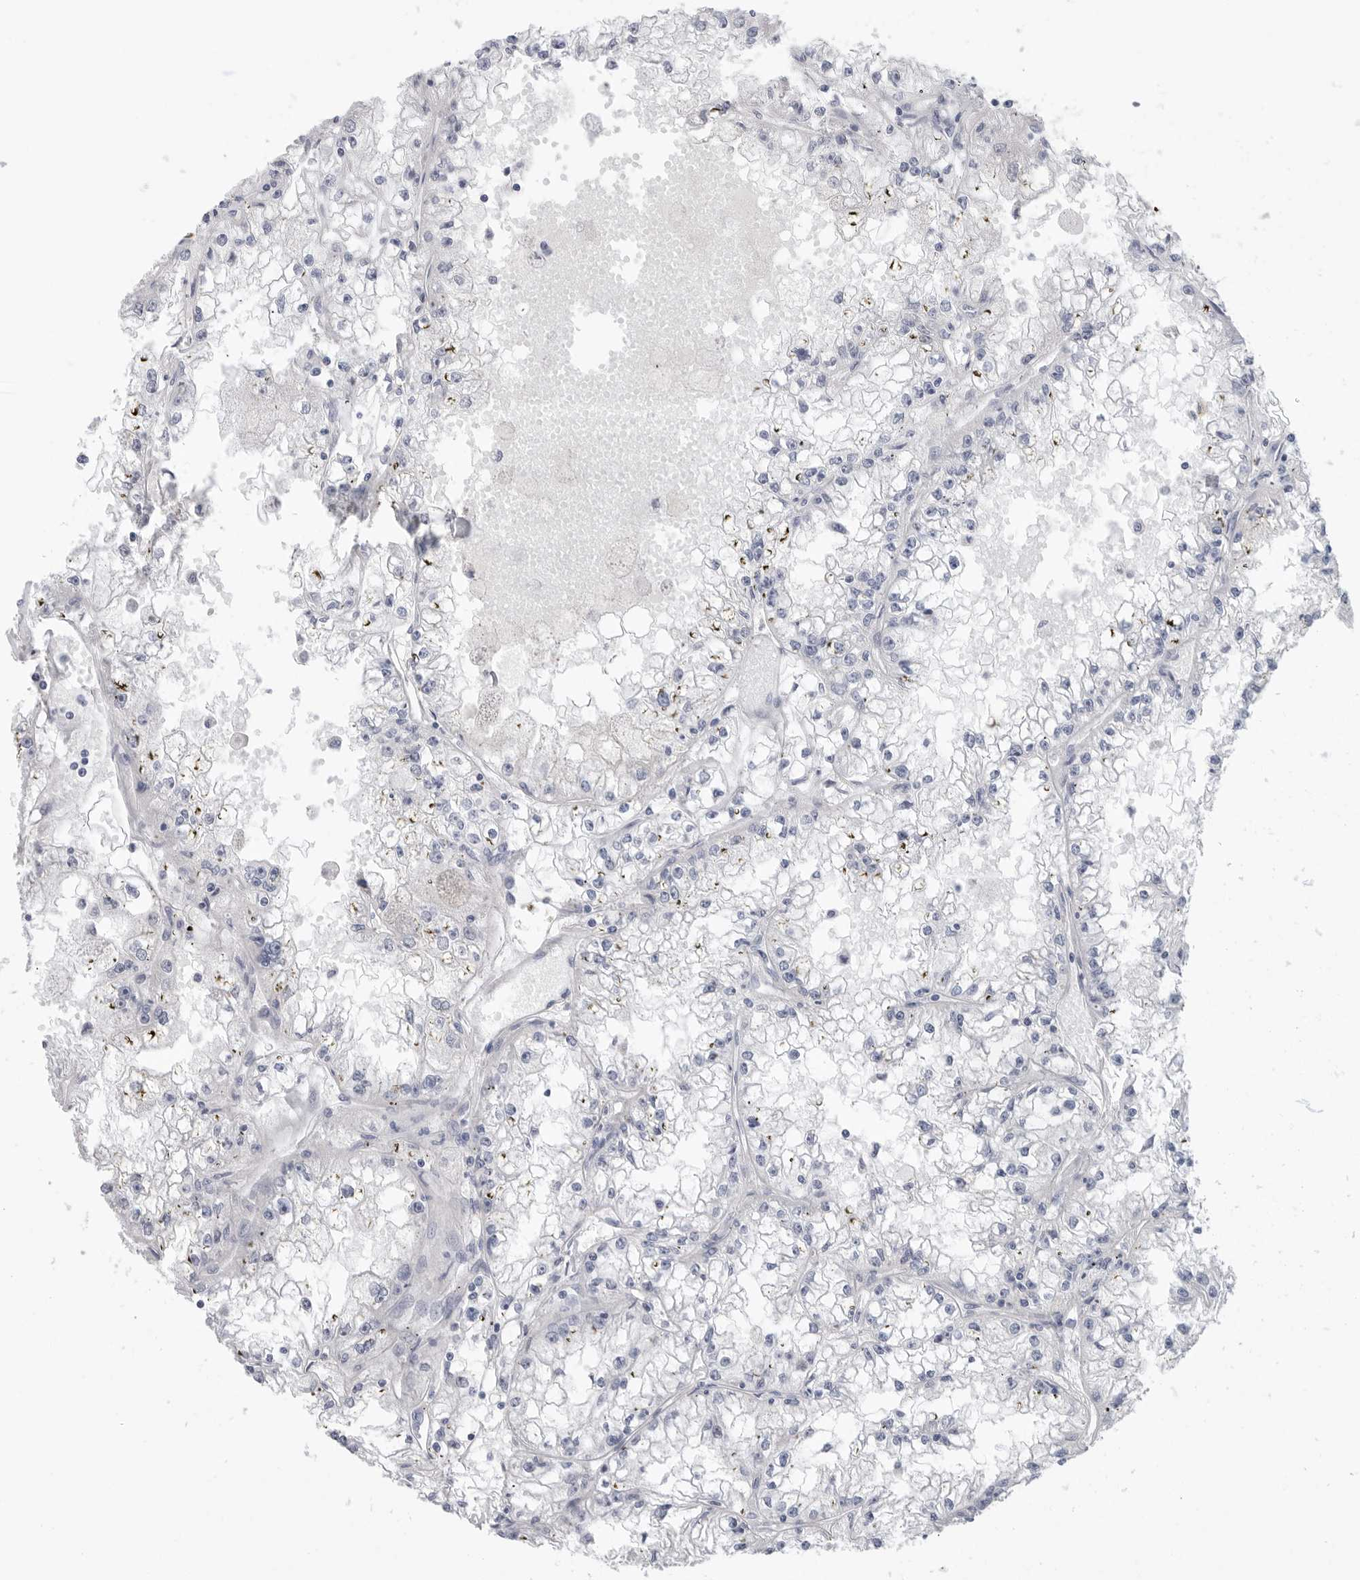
{"staining": {"intensity": "negative", "quantity": "none", "location": "none"}, "tissue": "renal cancer", "cell_type": "Tumor cells", "image_type": "cancer", "snomed": [{"axis": "morphology", "description": "Adenocarcinoma, NOS"}, {"axis": "topography", "description": "Kidney"}], "caption": "Tumor cells are negative for protein expression in human renal adenocarcinoma.", "gene": "MTFR1L", "patient": {"sex": "male", "age": 56}}